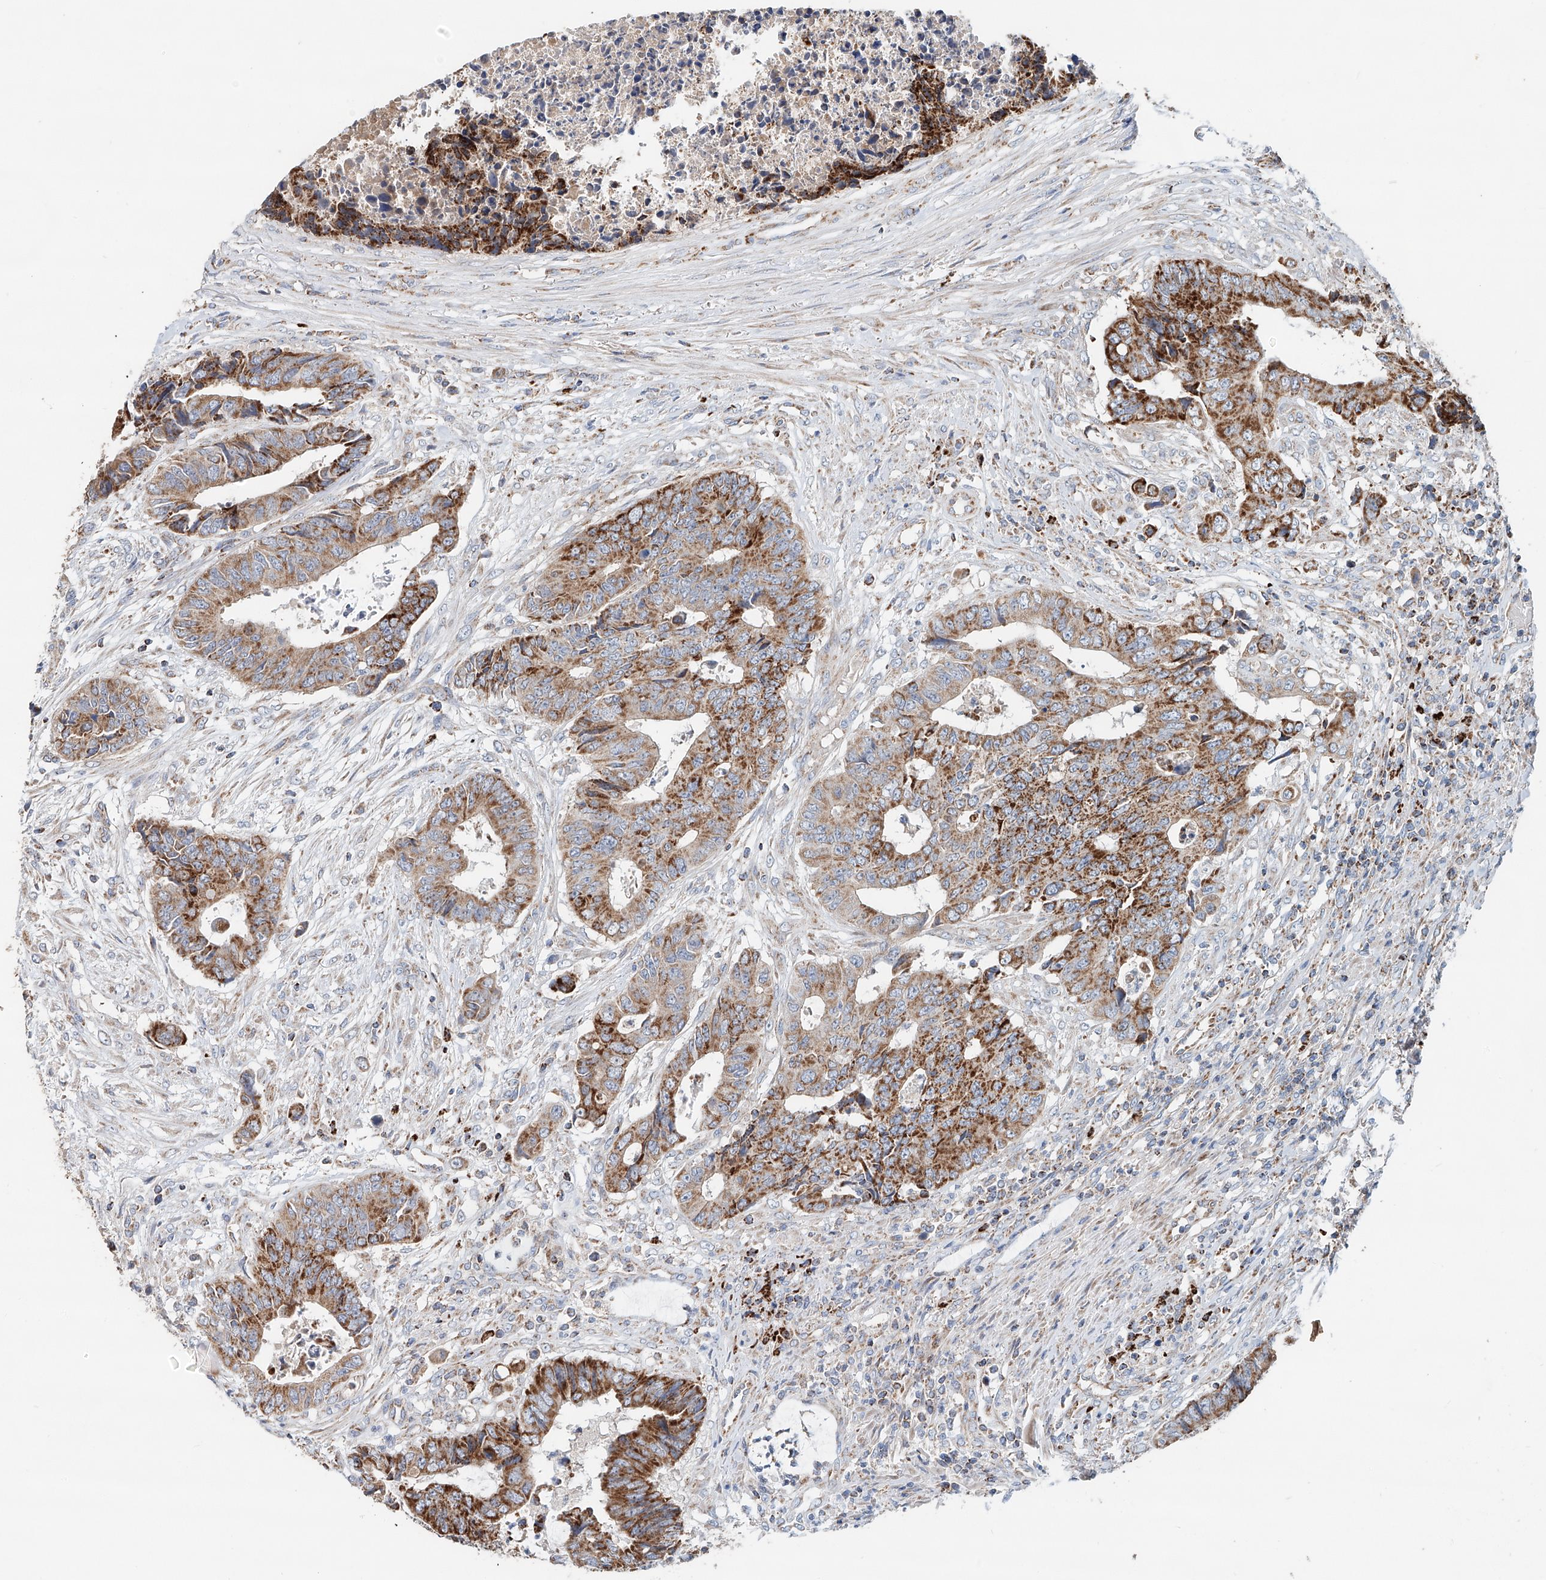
{"staining": {"intensity": "moderate", "quantity": ">75%", "location": "cytoplasmic/membranous"}, "tissue": "colorectal cancer", "cell_type": "Tumor cells", "image_type": "cancer", "snomed": [{"axis": "morphology", "description": "Adenocarcinoma, NOS"}, {"axis": "topography", "description": "Rectum"}], "caption": "Brown immunohistochemical staining in adenocarcinoma (colorectal) shows moderate cytoplasmic/membranous staining in about >75% of tumor cells.", "gene": "CARD10", "patient": {"sex": "male", "age": 84}}